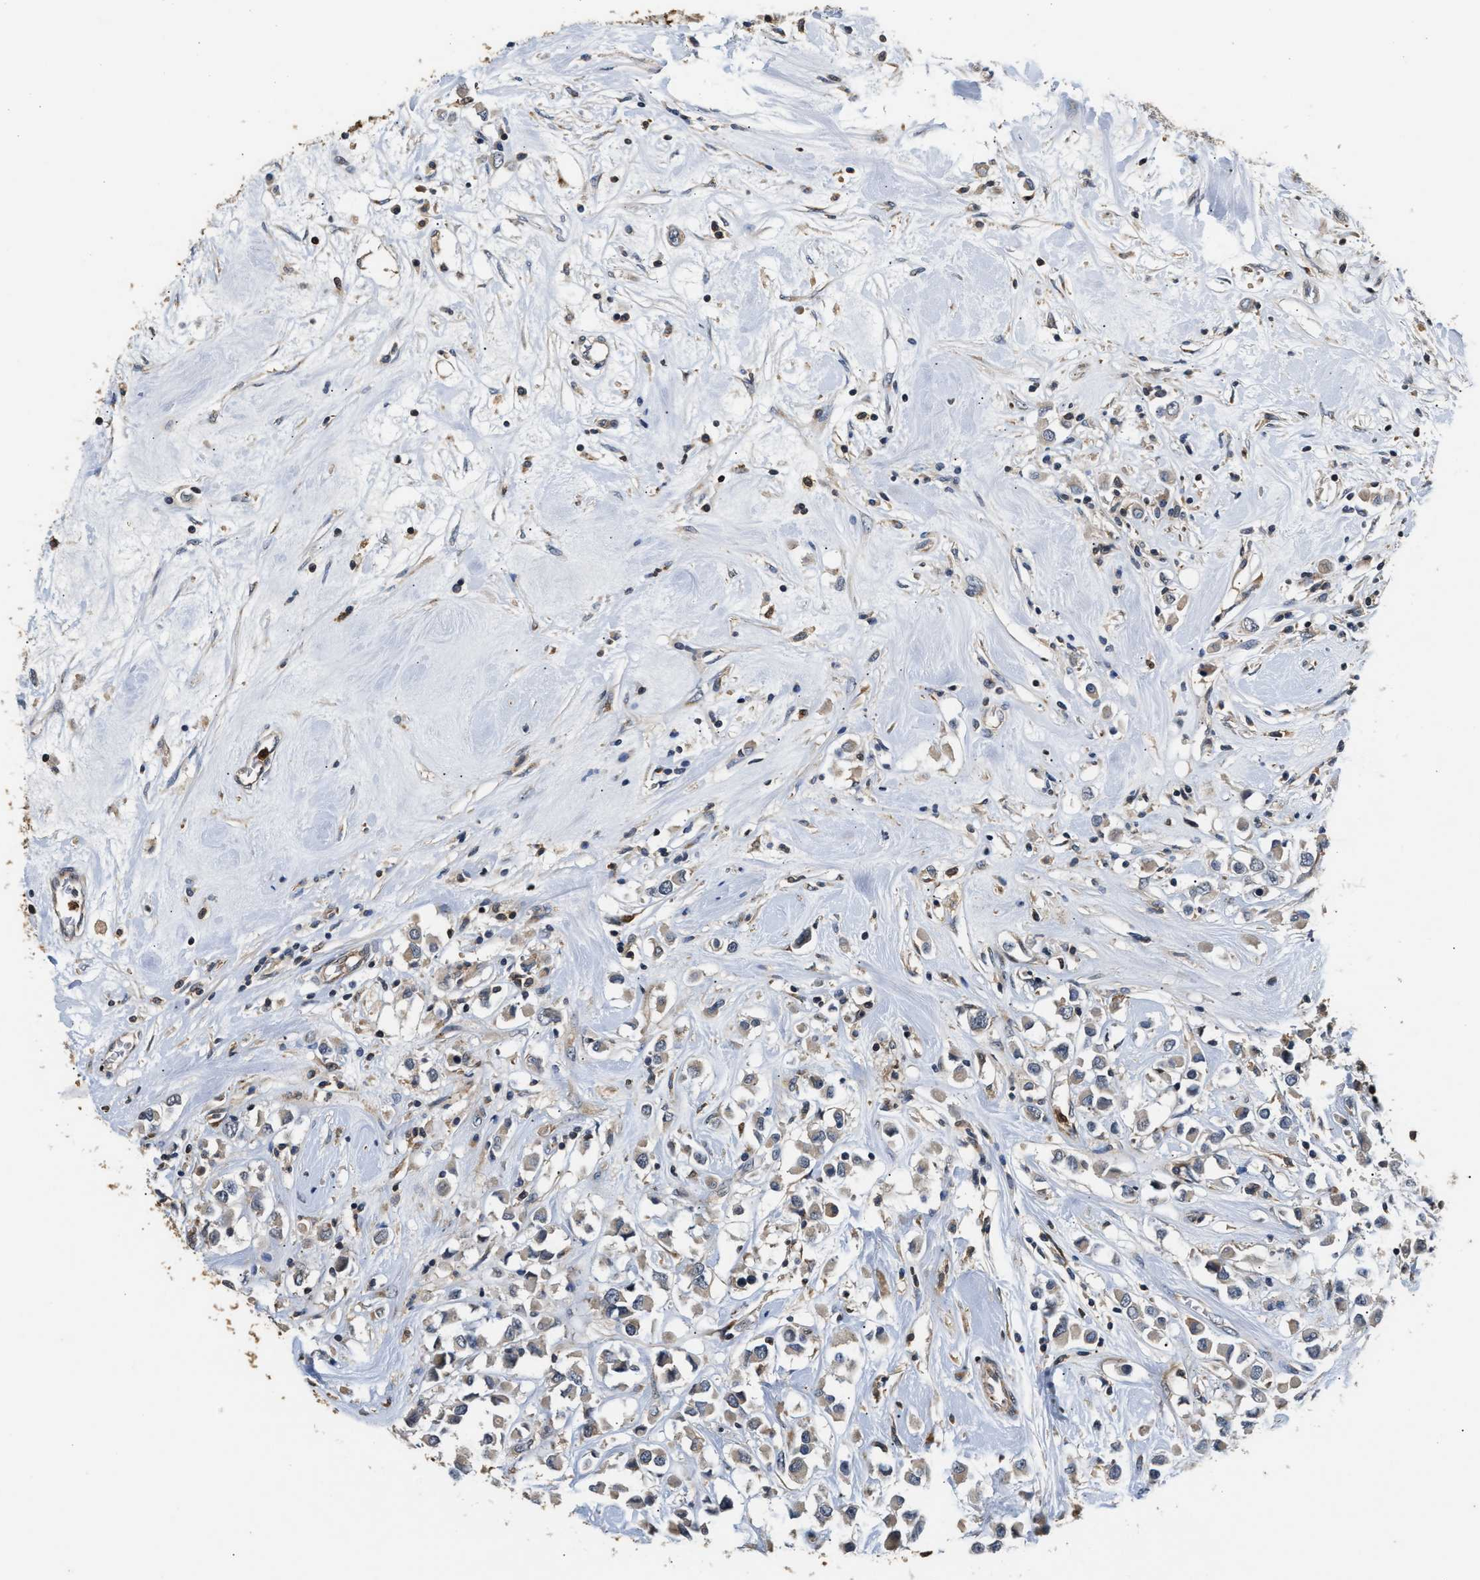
{"staining": {"intensity": "weak", "quantity": "25%-75%", "location": "cytoplasmic/membranous"}, "tissue": "breast cancer", "cell_type": "Tumor cells", "image_type": "cancer", "snomed": [{"axis": "morphology", "description": "Duct carcinoma"}, {"axis": "topography", "description": "Breast"}], "caption": "DAB immunohistochemical staining of human breast cancer (infiltrating ductal carcinoma) exhibits weak cytoplasmic/membranous protein staining in about 25%-75% of tumor cells.", "gene": "CHUK", "patient": {"sex": "female", "age": 61}}